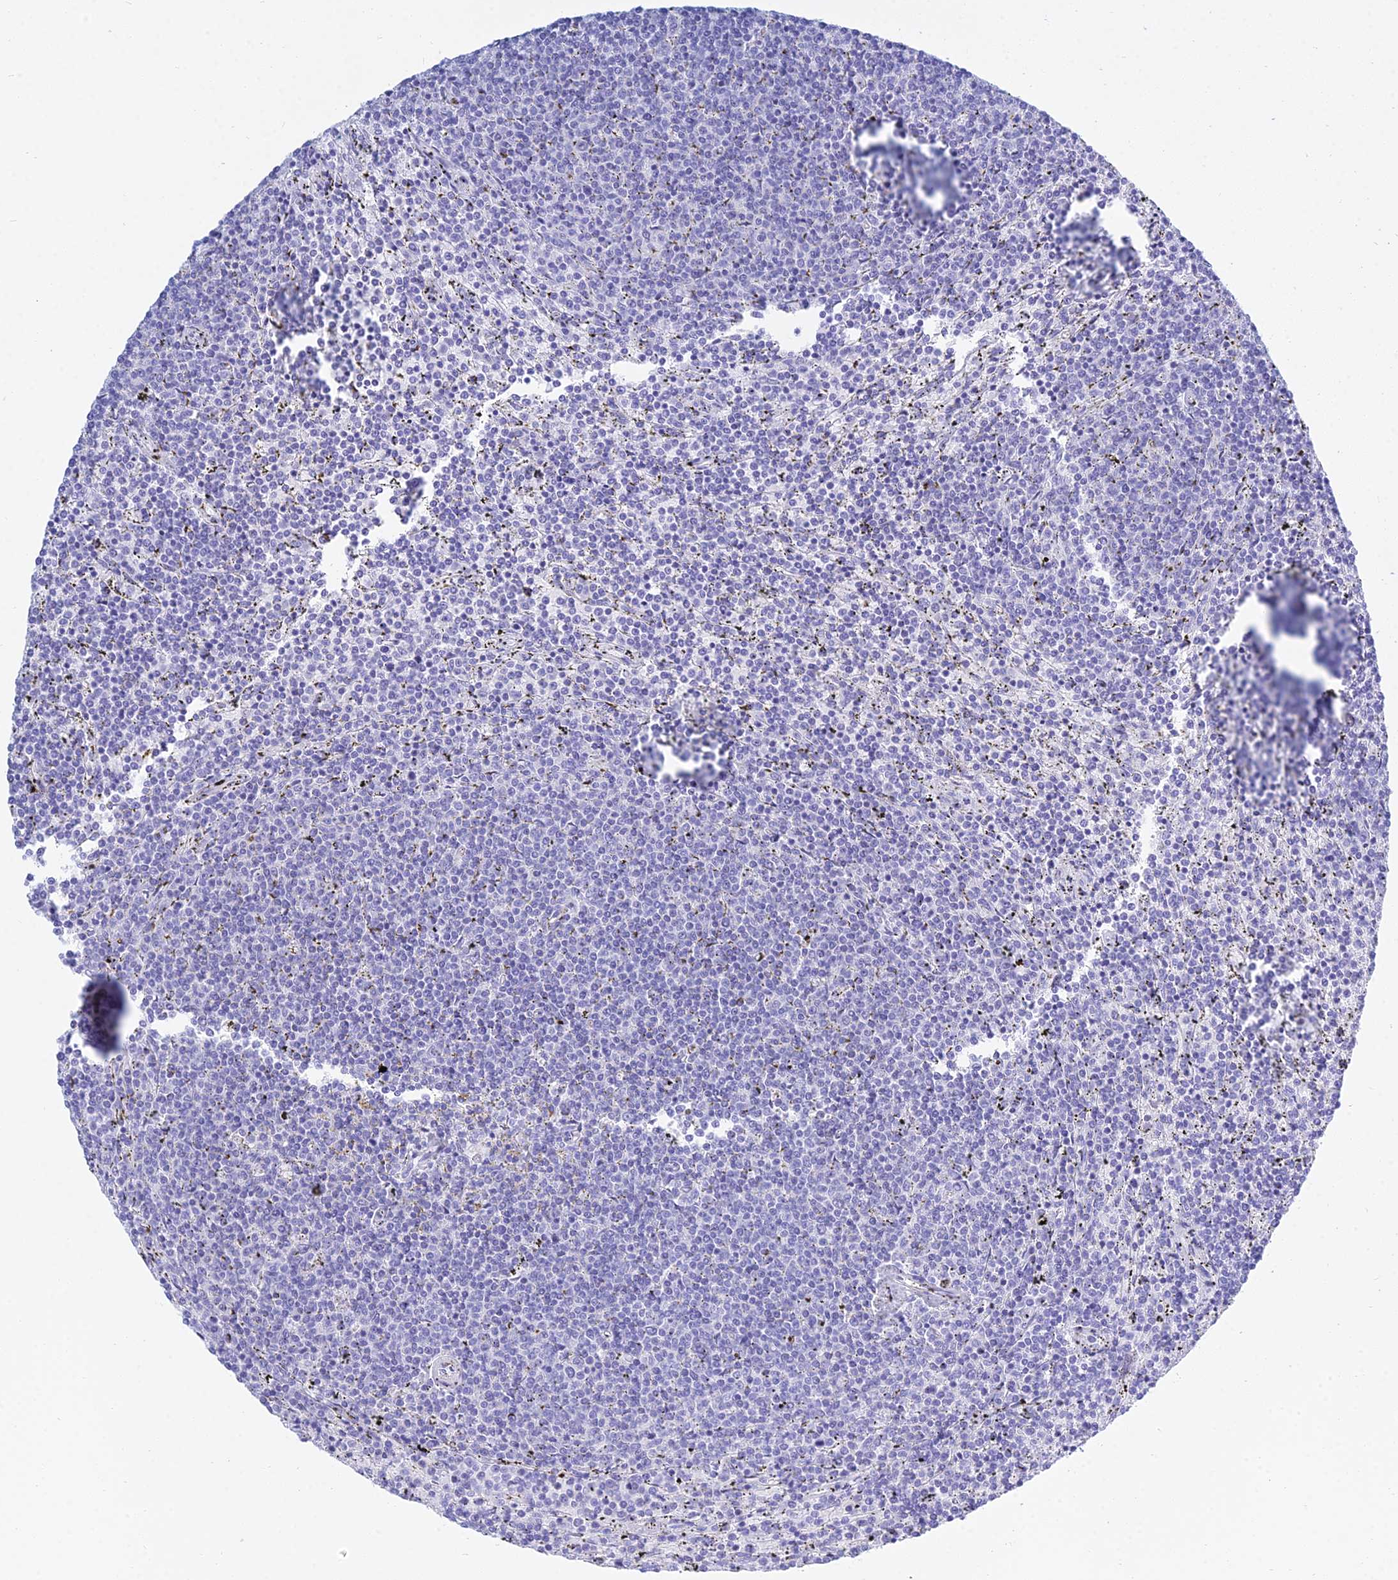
{"staining": {"intensity": "negative", "quantity": "none", "location": "none"}, "tissue": "lymphoma", "cell_type": "Tumor cells", "image_type": "cancer", "snomed": [{"axis": "morphology", "description": "Malignant lymphoma, non-Hodgkin's type, Low grade"}, {"axis": "topography", "description": "Spleen"}], "caption": "There is no significant staining in tumor cells of lymphoma.", "gene": "PATE4", "patient": {"sex": "female", "age": 50}}